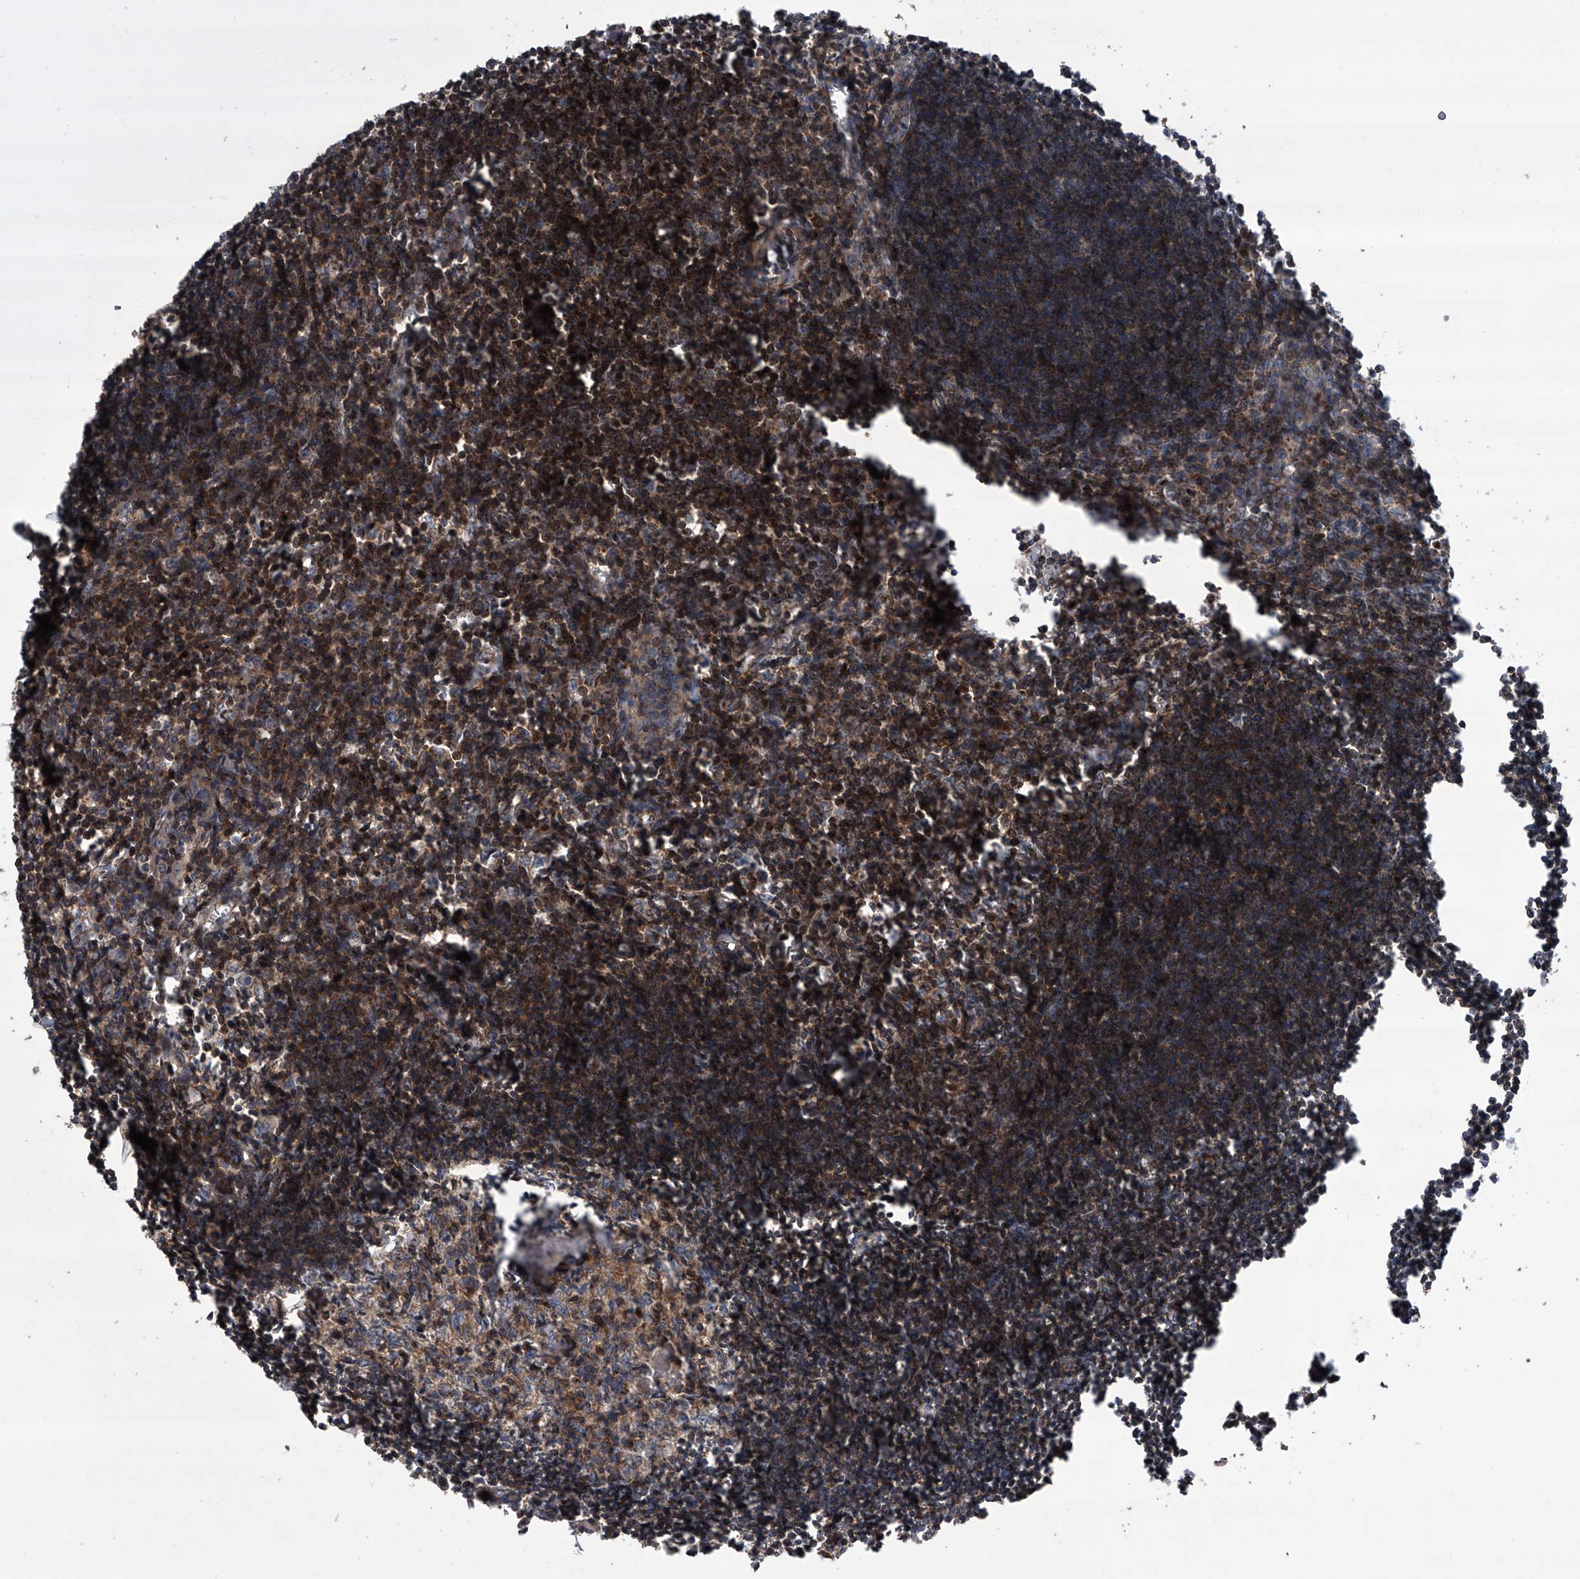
{"staining": {"intensity": "moderate", "quantity": "25%-75%", "location": "cytoplasmic/membranous"}, "tissue": "lymph node", "cell_type": "Germinal center cells", "image_type": "normal", "snomed": [{"axis": "morphology", "description": "Normal tissue, NOS"}, {"axis": "morphology", "description": "Malignant melanoma, Metastatic site"}, {"axis": "topography", "description": "Lymph node"}], "caption": "The image displays immunohistochemical staining of normal lymph node. There is moderate cytoplasmic/membranous staining is appreciated in about 25%-75% of germinal center cells. (IHC, brightfield microscopy, high magnification).", "gene": "USP47", "patient": {"sex": "male", "age": 41}}